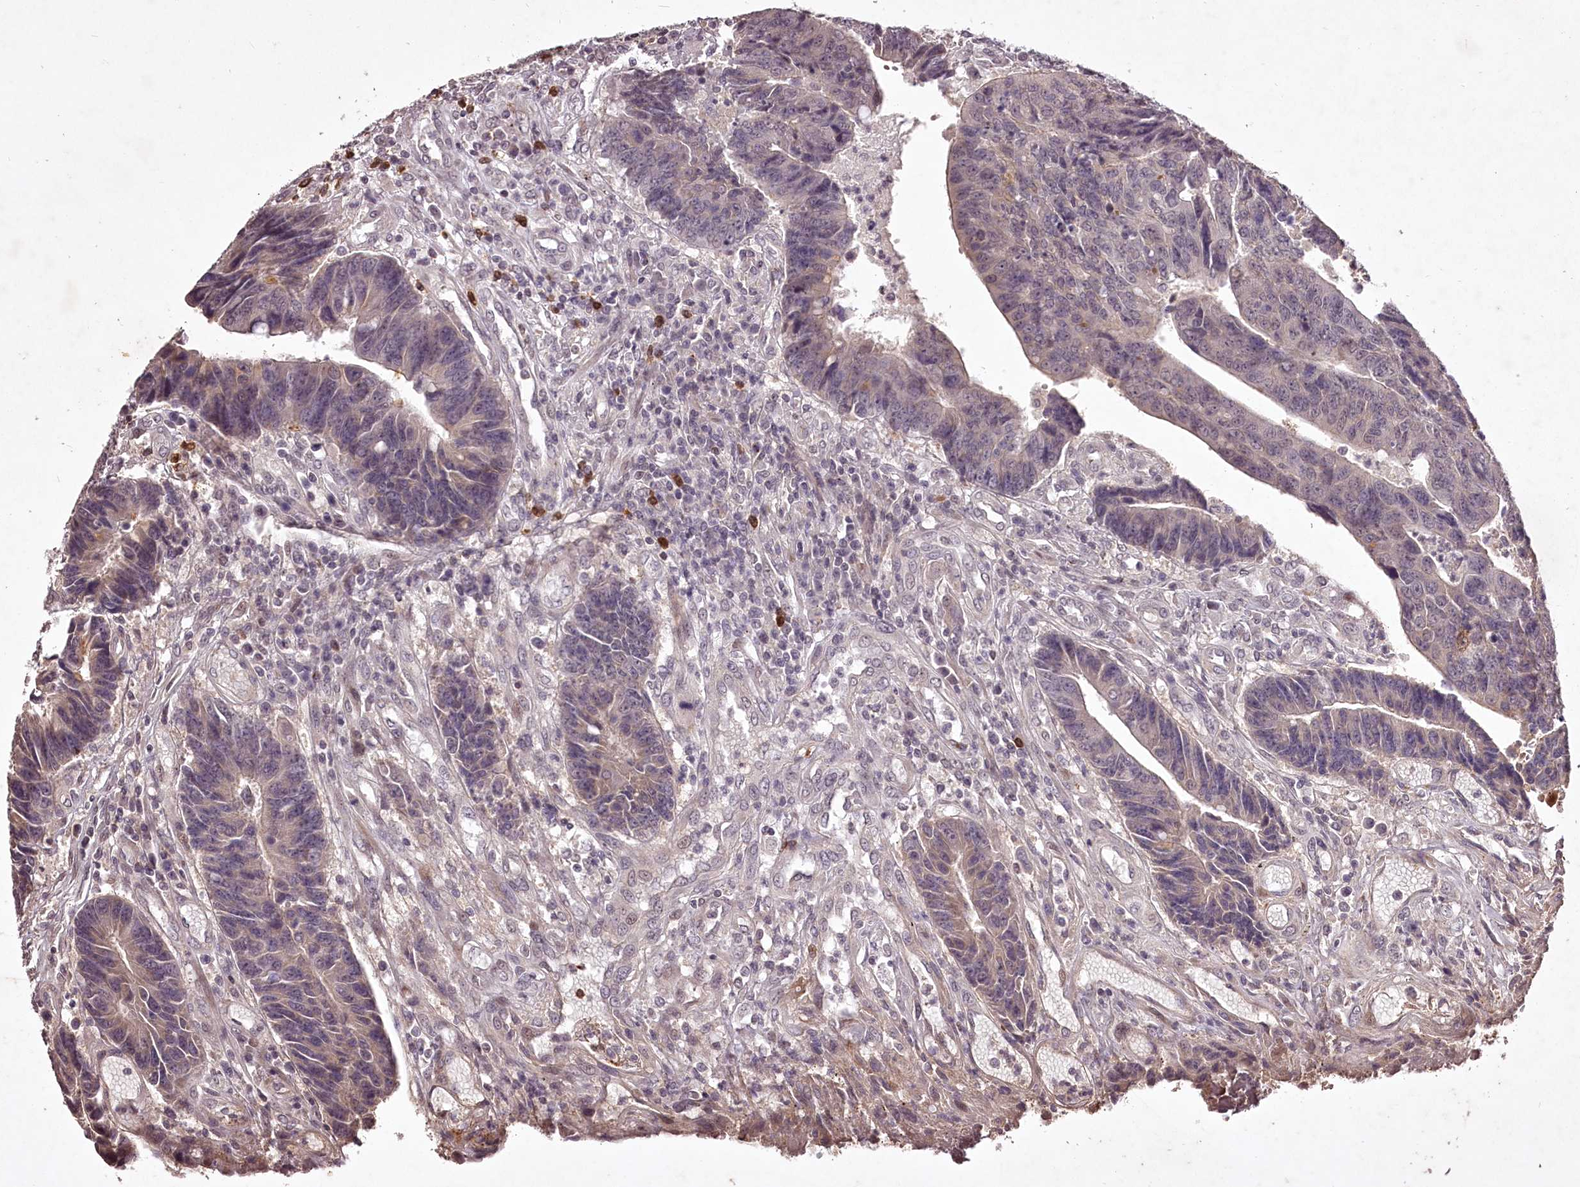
{"staining": {"intensity": "weak", "quantity": "<25%", "location": "cytoplasmic/membranous"}, "tissue": "colorectal cancer", "cell_type": "Tumor cells", "image_type": "cancer", "snomed": [{"axis": "morphology", "description": "Adenocarcinoma, NOS"}, {"axis": "topography", "description": "Rectum"}], "caption": "Tumor cells show no significant protein expression in colorectal cancer (adenocarcinoma).", "gene": "ADRA1D", "patient": {"sex": "male", "age": 84}}